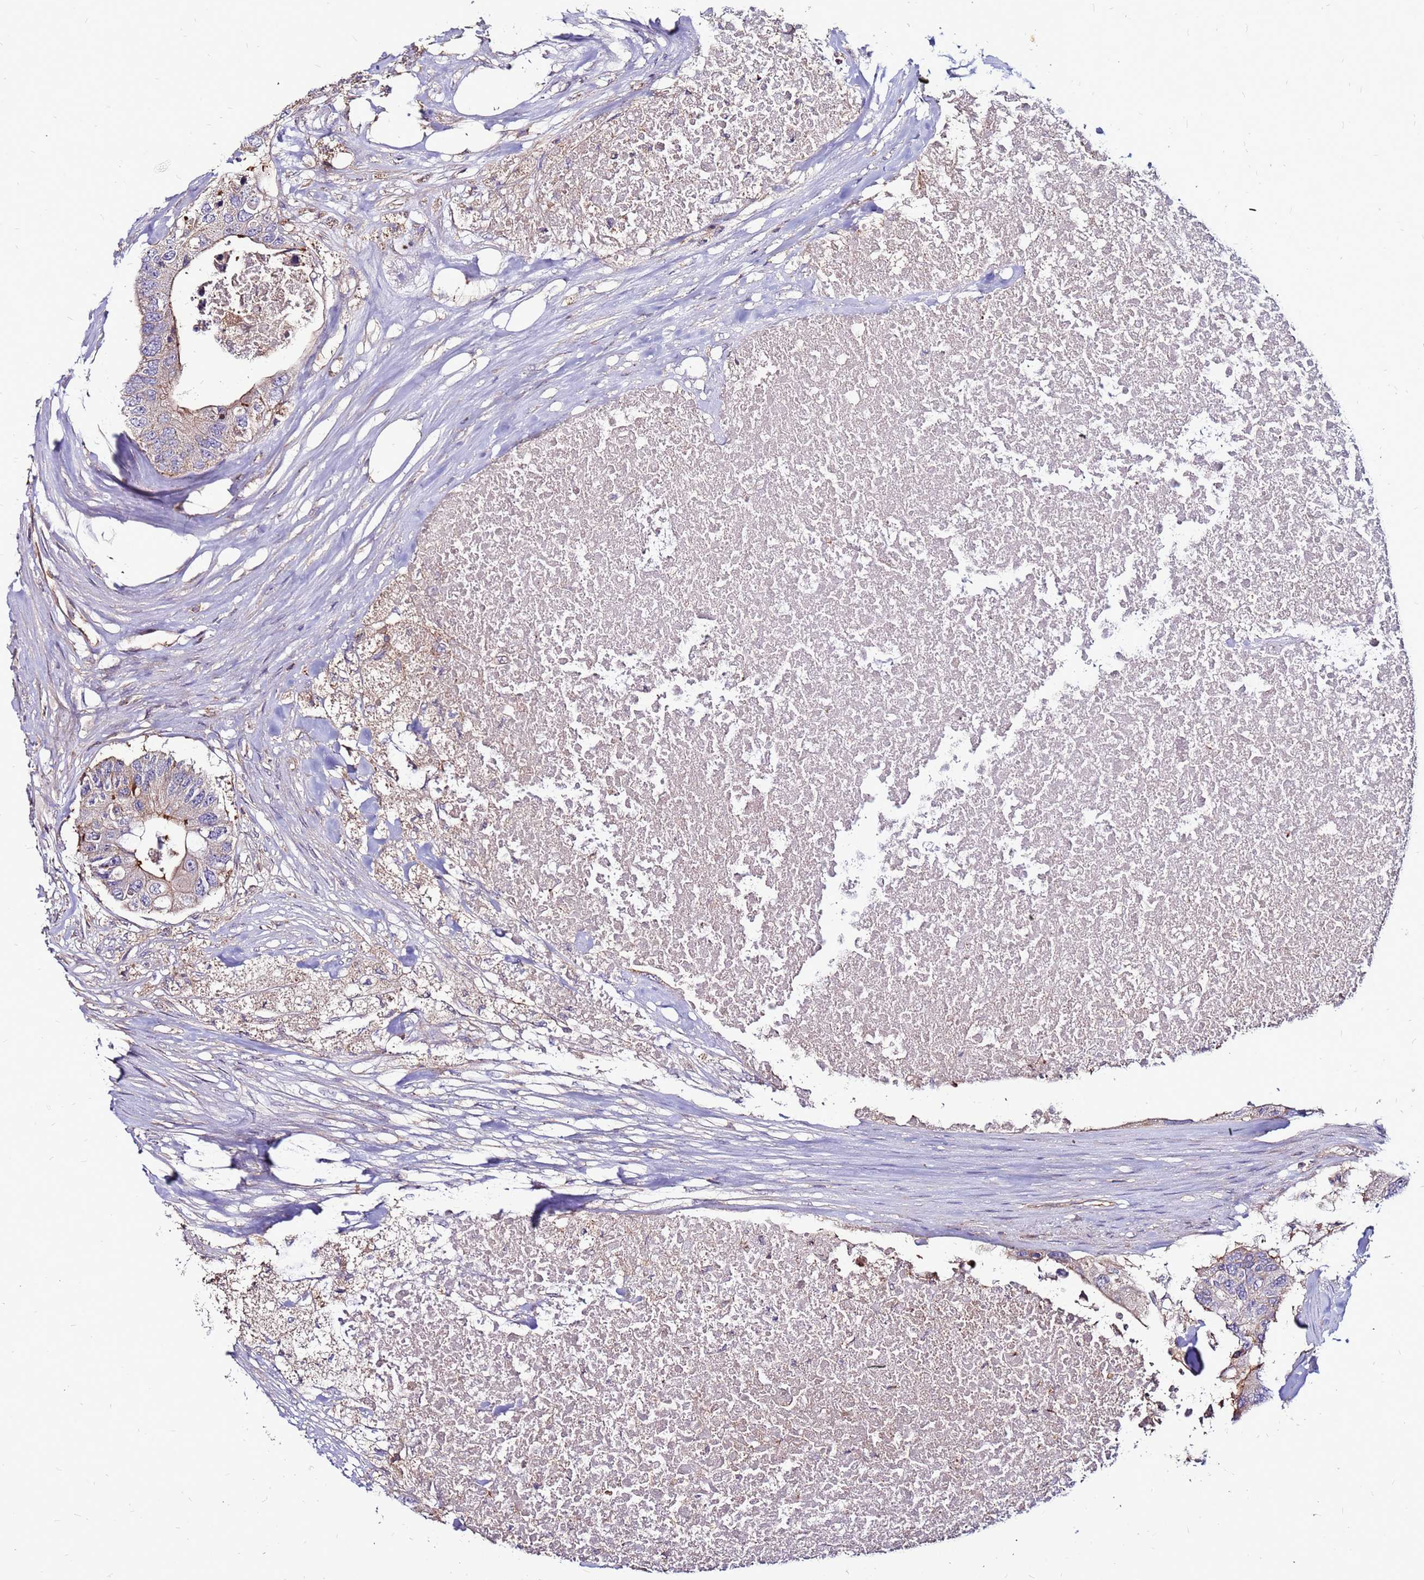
{"staining": {"intensity": "strong", "quantity": "<25%", "location": "cytoplasmic/membranous"}, "tissue": "colorectal cancer", "cell_type": "Tumor cells", "image_type": "cancer", "snomed": [{"axis": "morphology", "description": "Adenocarcinoma, NOS"}, {"axis": "topography", "description": "Colon"}], "caption": "Strong cytoplasmic/membranous positivity is appreciated in approximately <25% of tumor cells in colorectal cancer.", "gene": "NRN1L", "patient": {"sex": "male", "age": 71}}